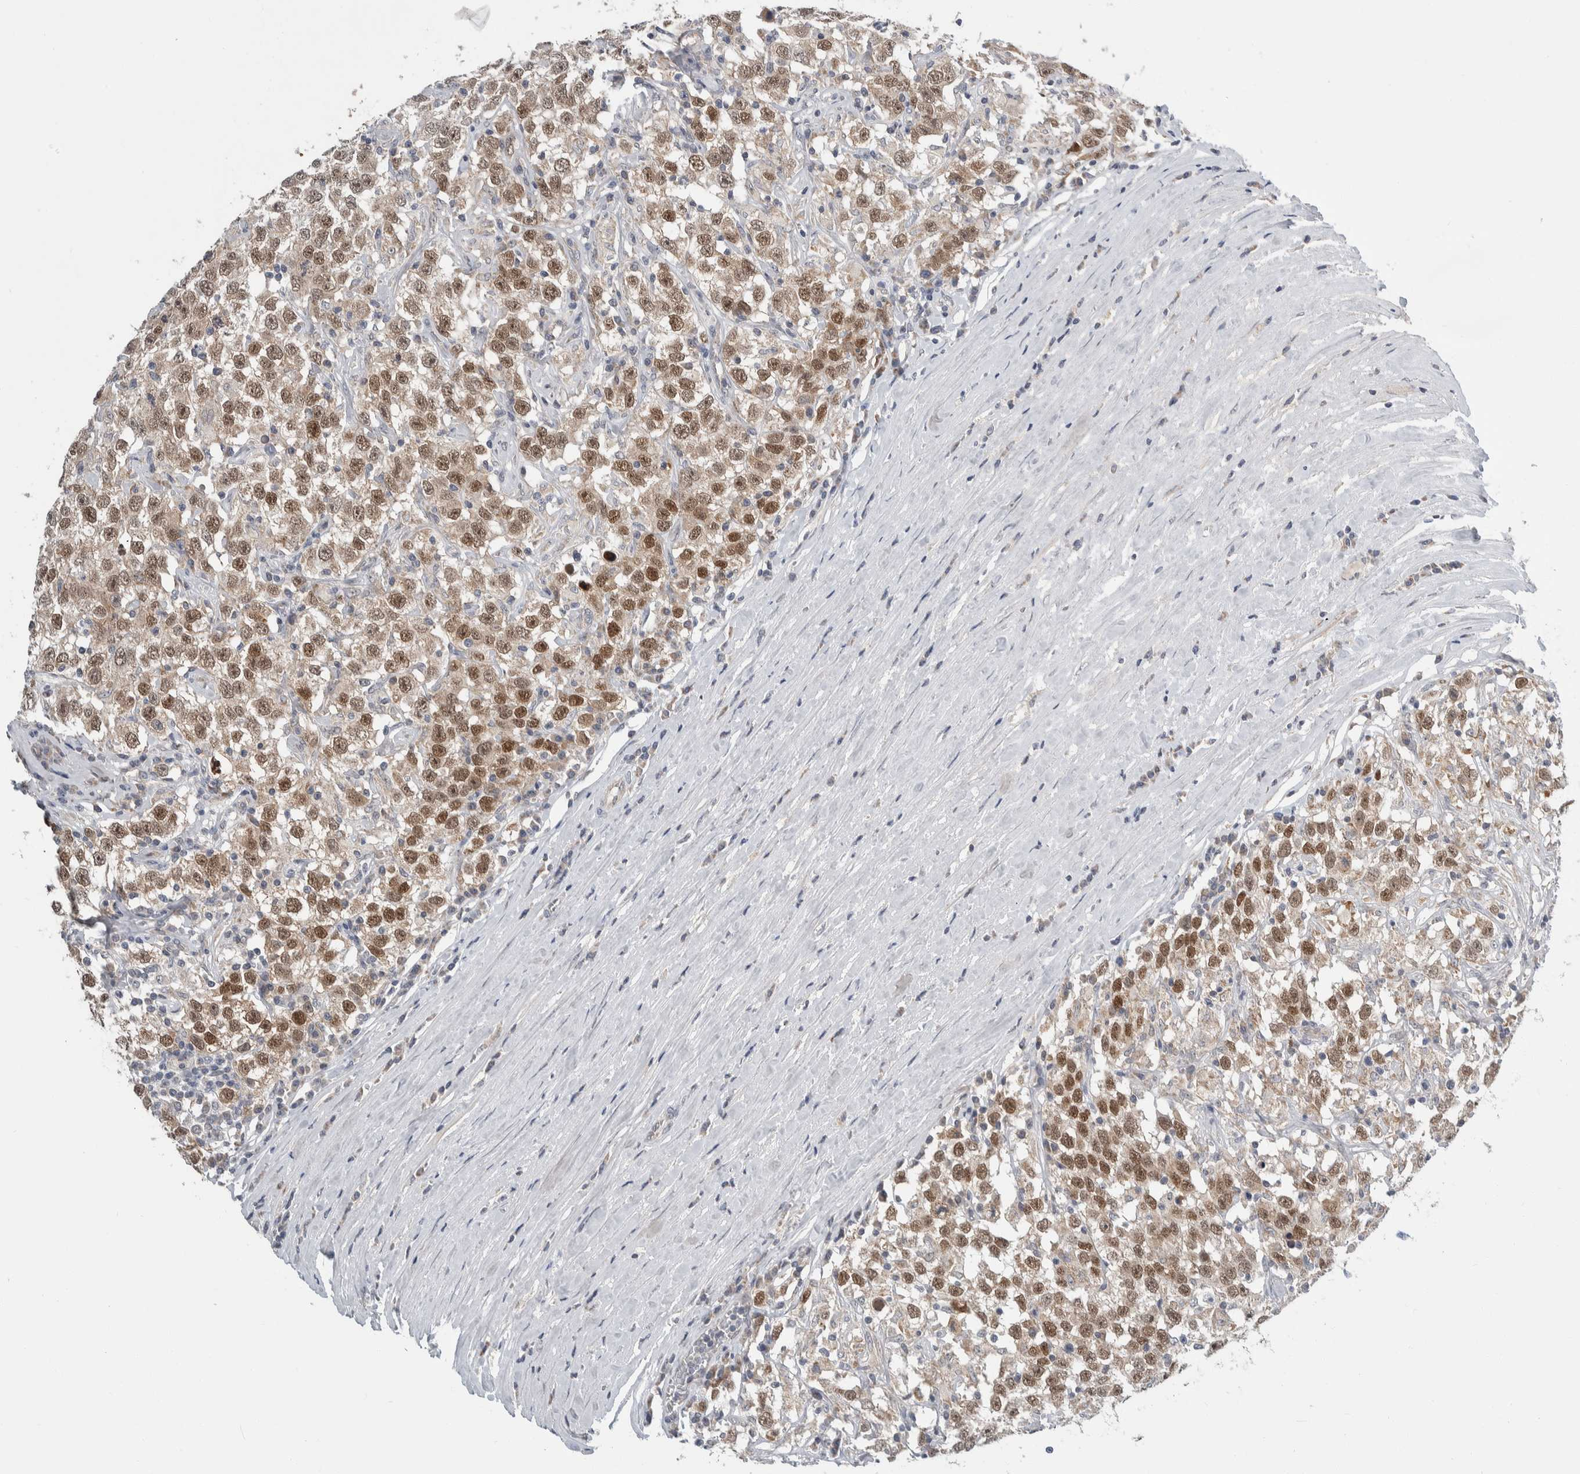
{"staining": {"intensity": "moderate", "quantity": ">75%", "location": "cytoplasmic/membranous,nuclear"}, "tissue": "testis cancer", "cell_type": "Tumor cells", "image_type": "cancer", "snomed": [{"axis": "morphology", "description": "Seminoma, NOS"}, {"axis": "topography", "description": "Testis"}], "caption": "About >75% of tumor cells in human testis cancer demonstrate moderate cytoplasmic/membranous and nuclear protein expression as visualized by brown immunohistochemical staining.", "gene": "SHPK", "patient": {"sex": "male", "age": 41}}